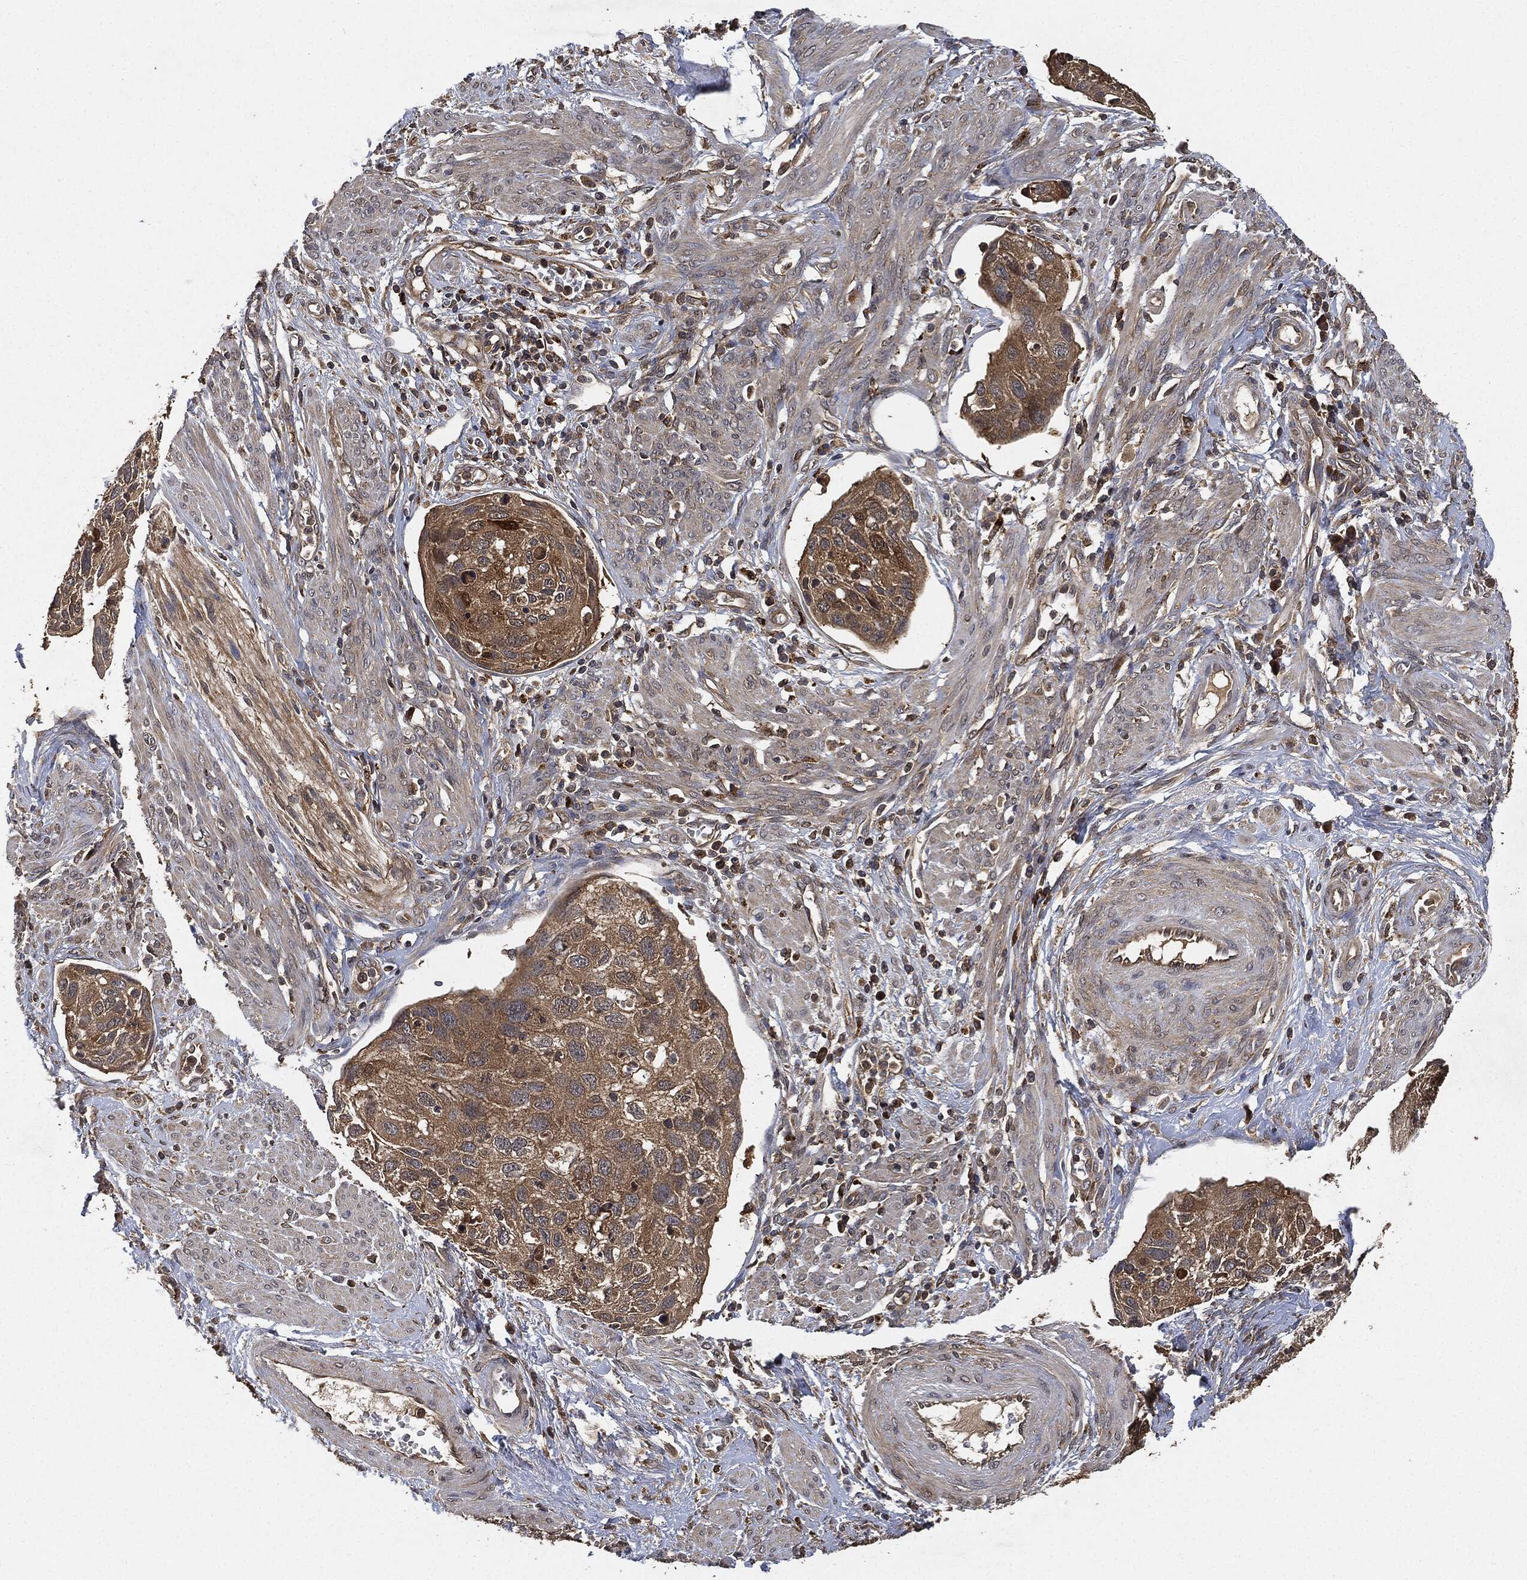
{"staining": {"intensity": "weak", "quantity": "25%-75%", "location": "cytoplasmic/membranous"}, "tissue": "cervical cancer", "cell_type": "Tumor cells", "image_type": "cancer", "snomed": [{"axis": "morphology", "description": "Squamous cell carcinoma, NOS"}, {"axis": "topography", "description": "Cervix"}], "caption": "Cervical cancer was stained to show a protein in brown. There is low levels of weak cytoplasmic/membranous positivity in about 25%-75% of tumor cells. (Brightfield microscopy of DAB IHC at high magnification).", "gene": "BRAF", "patient": {"sex": "female", "age": 70}}